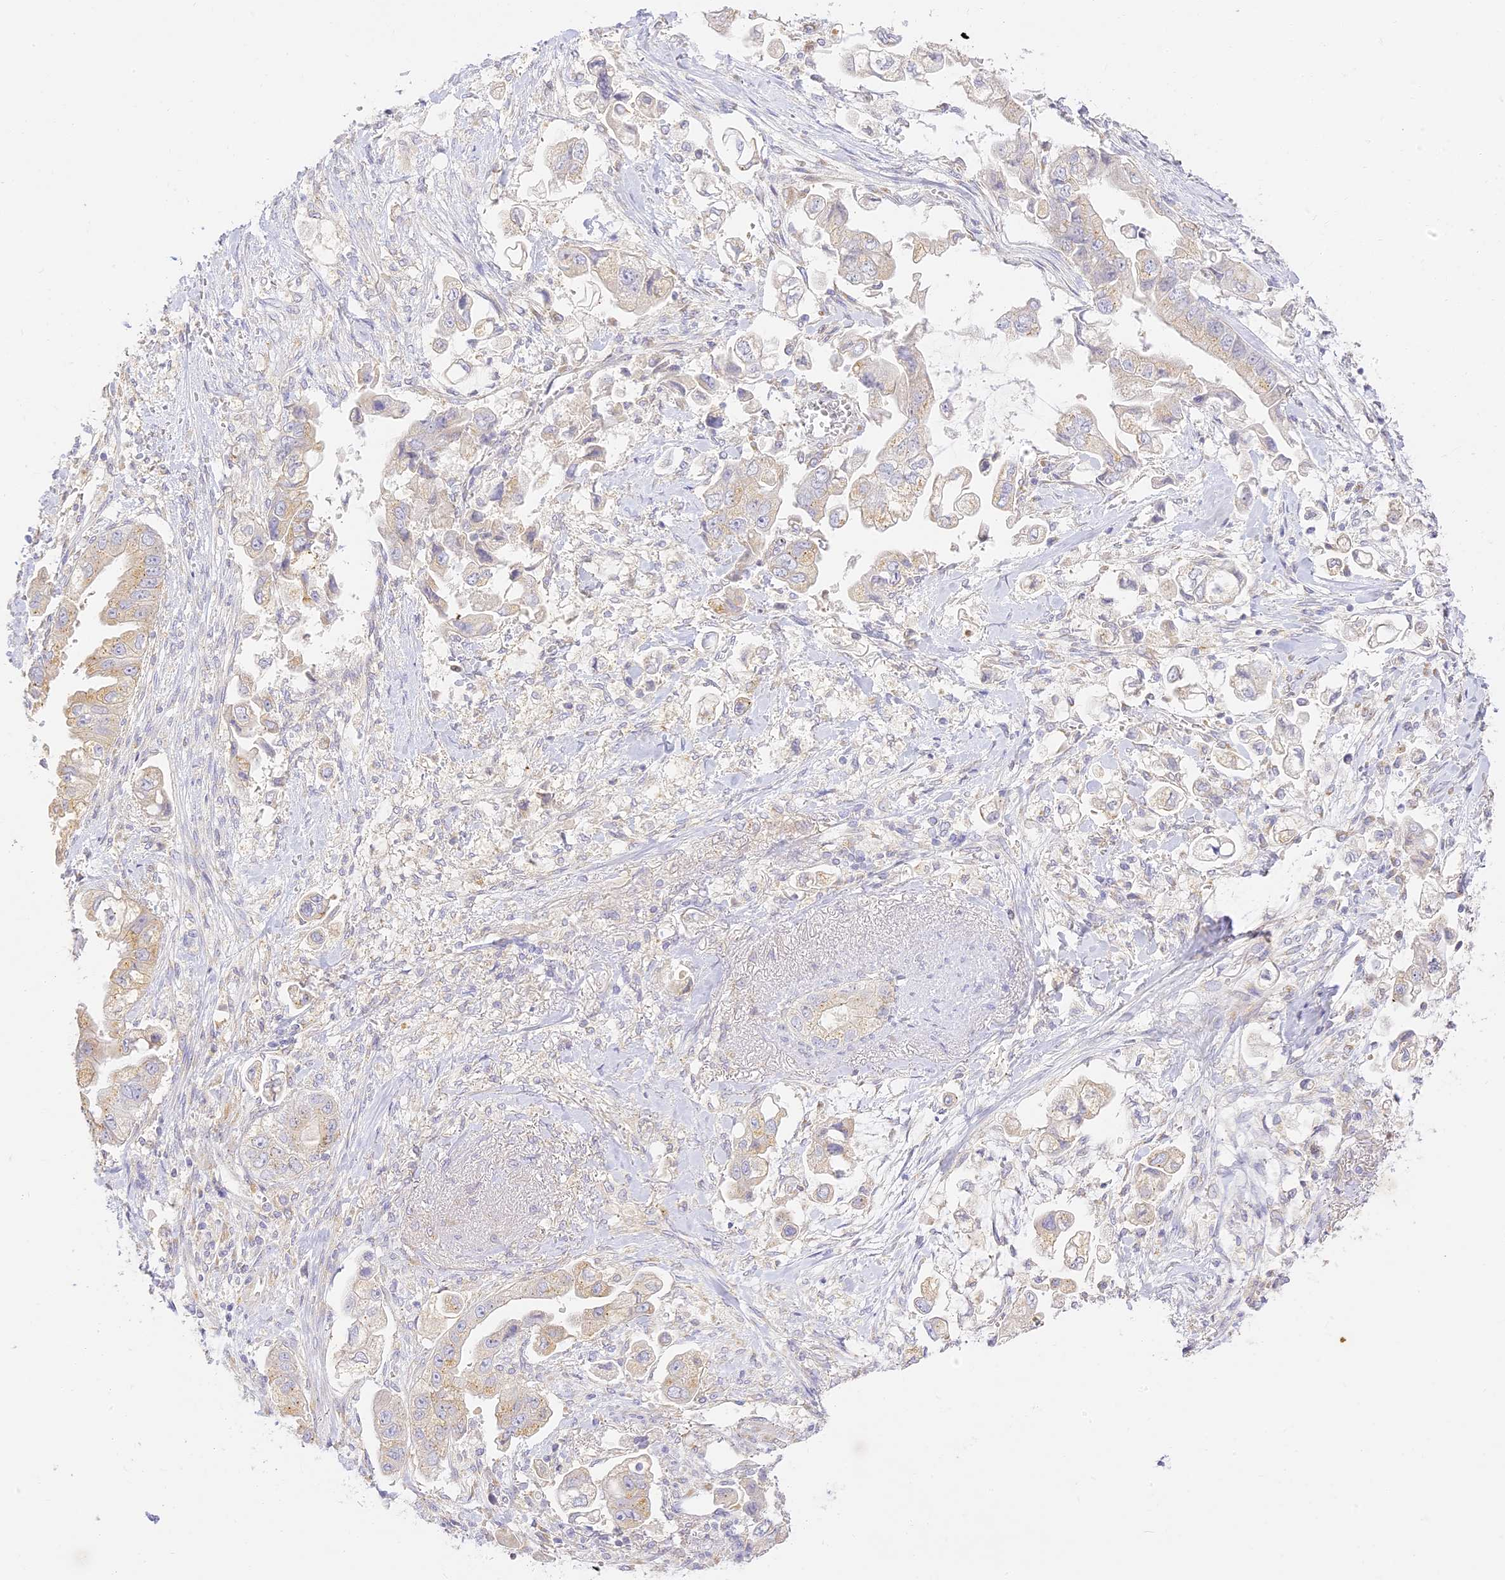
{"staining": {"intensity": "weak", "quantity": "25%-75%", "location": "cytoplasmic/membranous"}, "tissue": "stomach cancer", "cell_type": "Tumor cells", "image_type": "cancer", "snomed": [{"axis": "morphology", "description": "Adenocarcinoma, NOS"}, {"axis": "topography", "description": "Stomach"}], "caption": "Immunohistochemical staining of stomach cancer exhibits low levels of weak cytoplasmic/membranous staining in about 25%-75% of tumor cells.", "gene": "SEC13", "patient": {"sex": "male", "age": 62}}